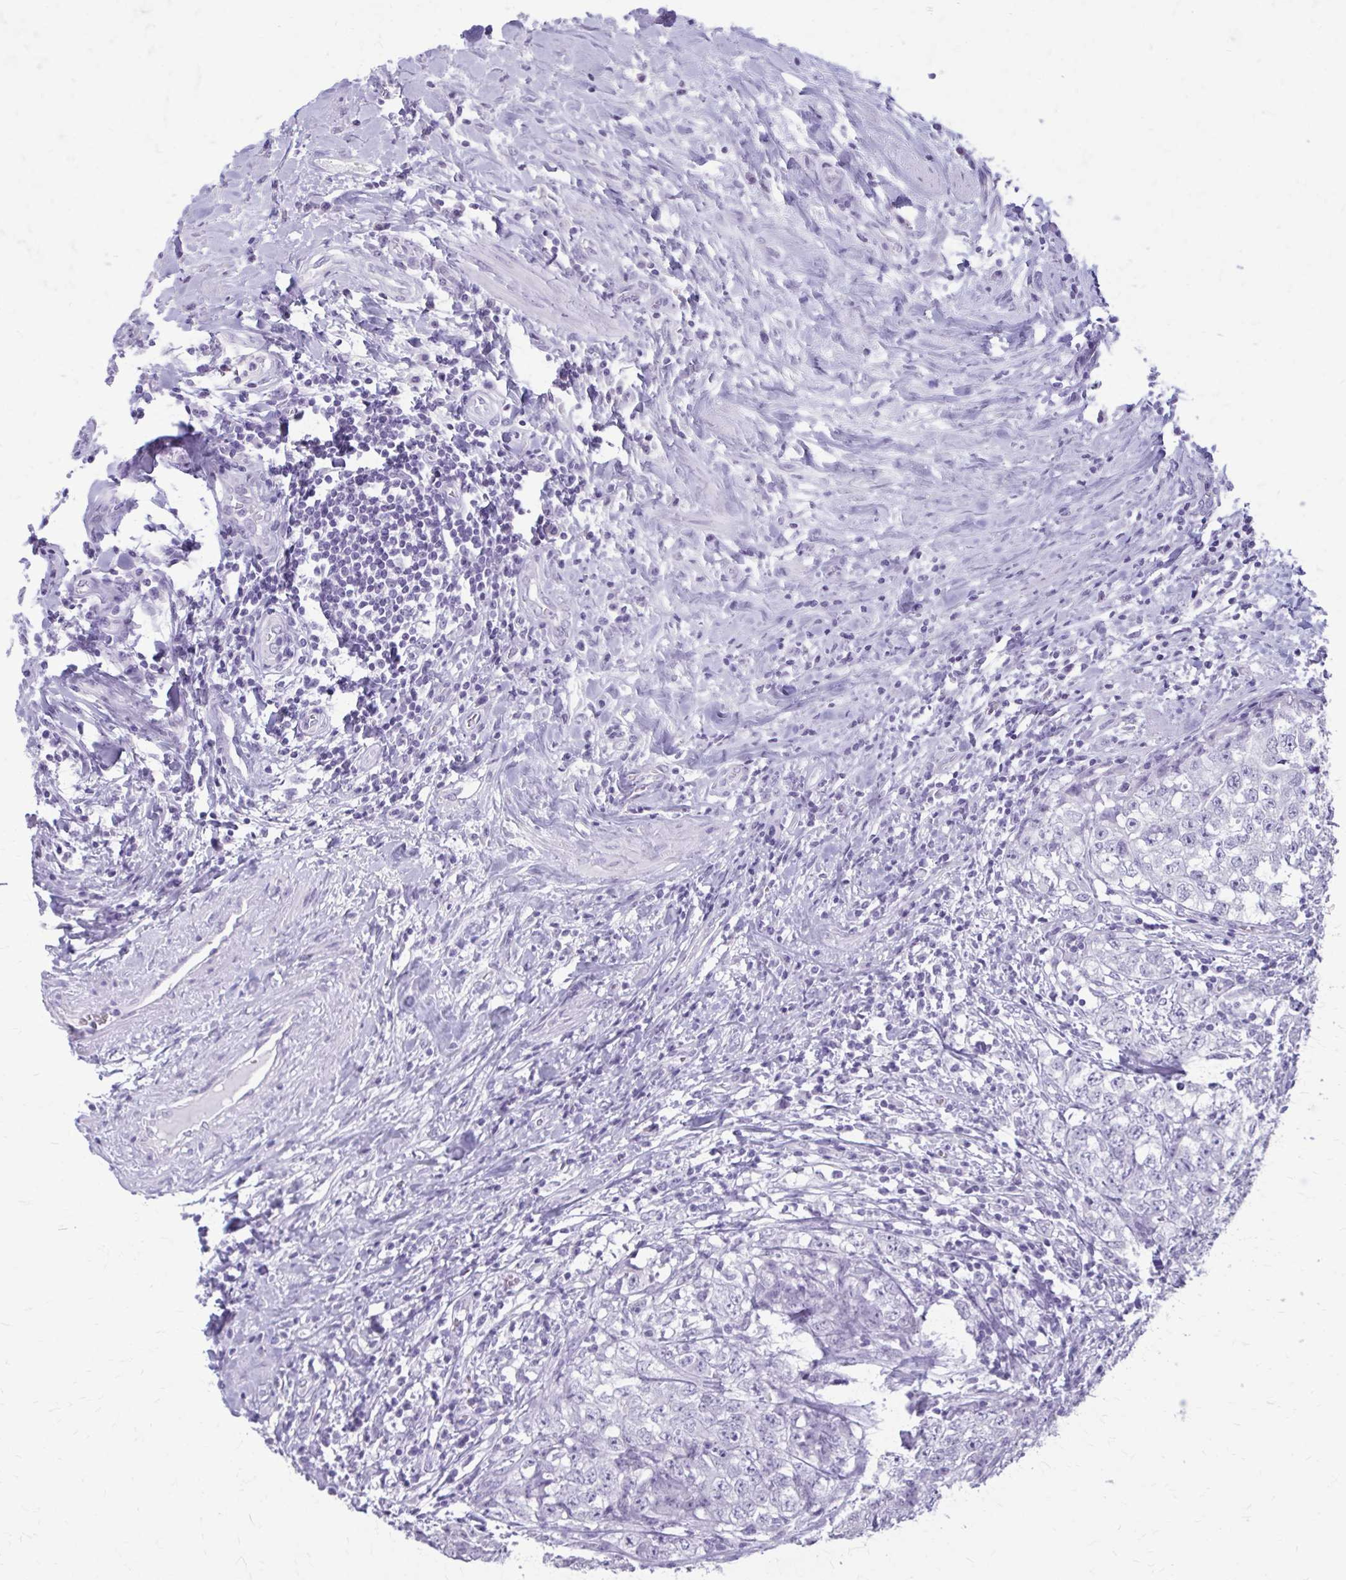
{"staining": {"intensity": "negative", "quantity": "none", "location": "none"}, "tissue": "testis cancer", "cell_type": "Tumor cells", "image_type": "cancer", "snomed": [{"axis": "morphology", "description": "Seminoma, NOS"}, {"axis": "morphology", "description": "Carcinoma, Embryonal, NOS"}, {"axis": "topography", "description": "Testis"}], "caption": "Human testis embryonal carcinoma stained for a protein using immunohistochemistry (IHC) shows no staining in tumor cells.", "gene": "KRT5", "patient": {"sex": "male", "age": 43}}